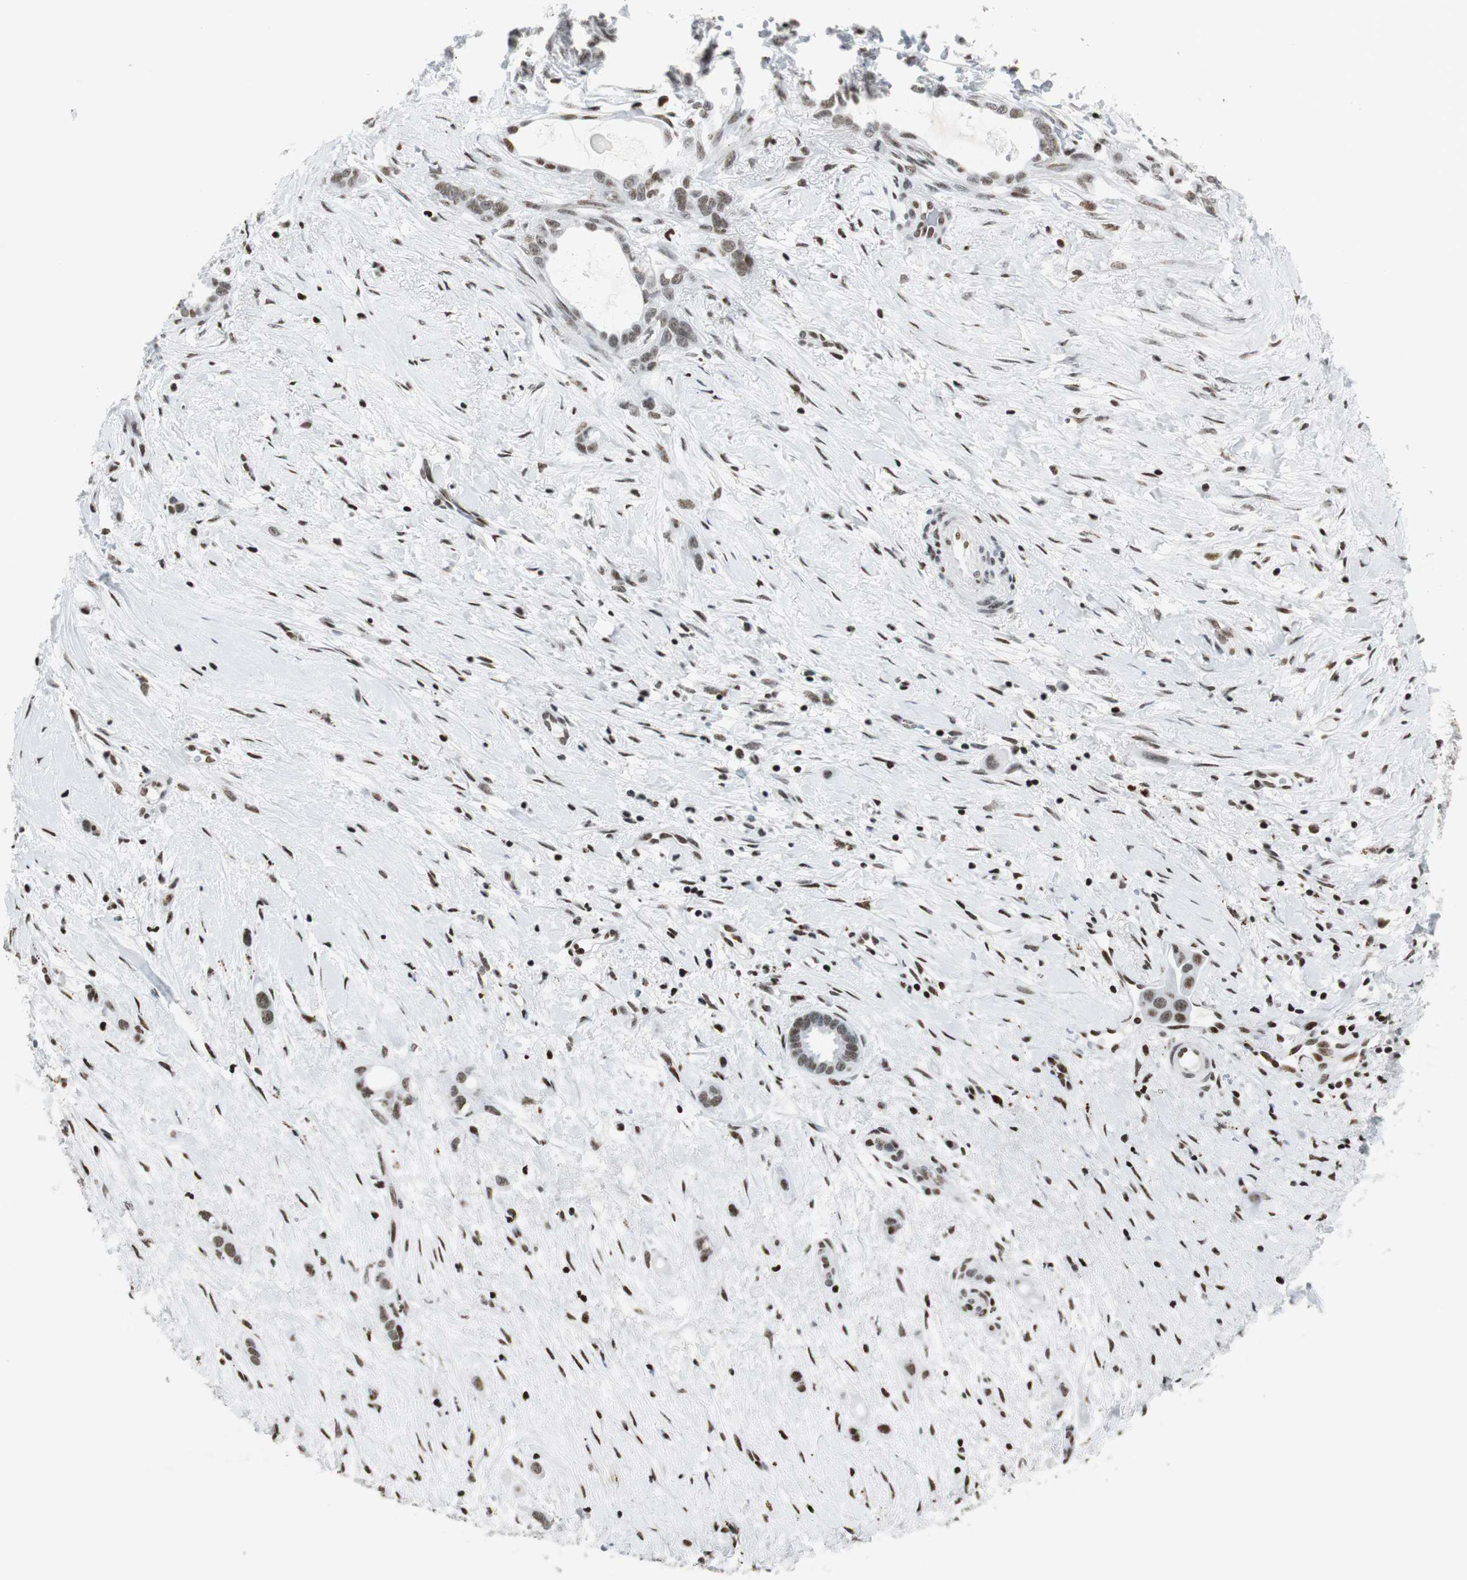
{"staining": {"intensity": "moderate", "quantity": ">75%", "location": "nuclear"}, "tissue": "liver cancer", "cell_type": "Tumor cells", "image_type": "cancer", "snomed": [{"axis": "morphology", "description": "Cholangiocarcinoma"}, {"axis": "topography", "description": "Liver"}], "caption": "A medium amount of moderate nuclear staining is seen in about >75% of tumor cells in liver cancer (cholangiocarcinoma) tissue.", "gene": "RBBP4", "patient": {"sex": "female", "age": 65}}